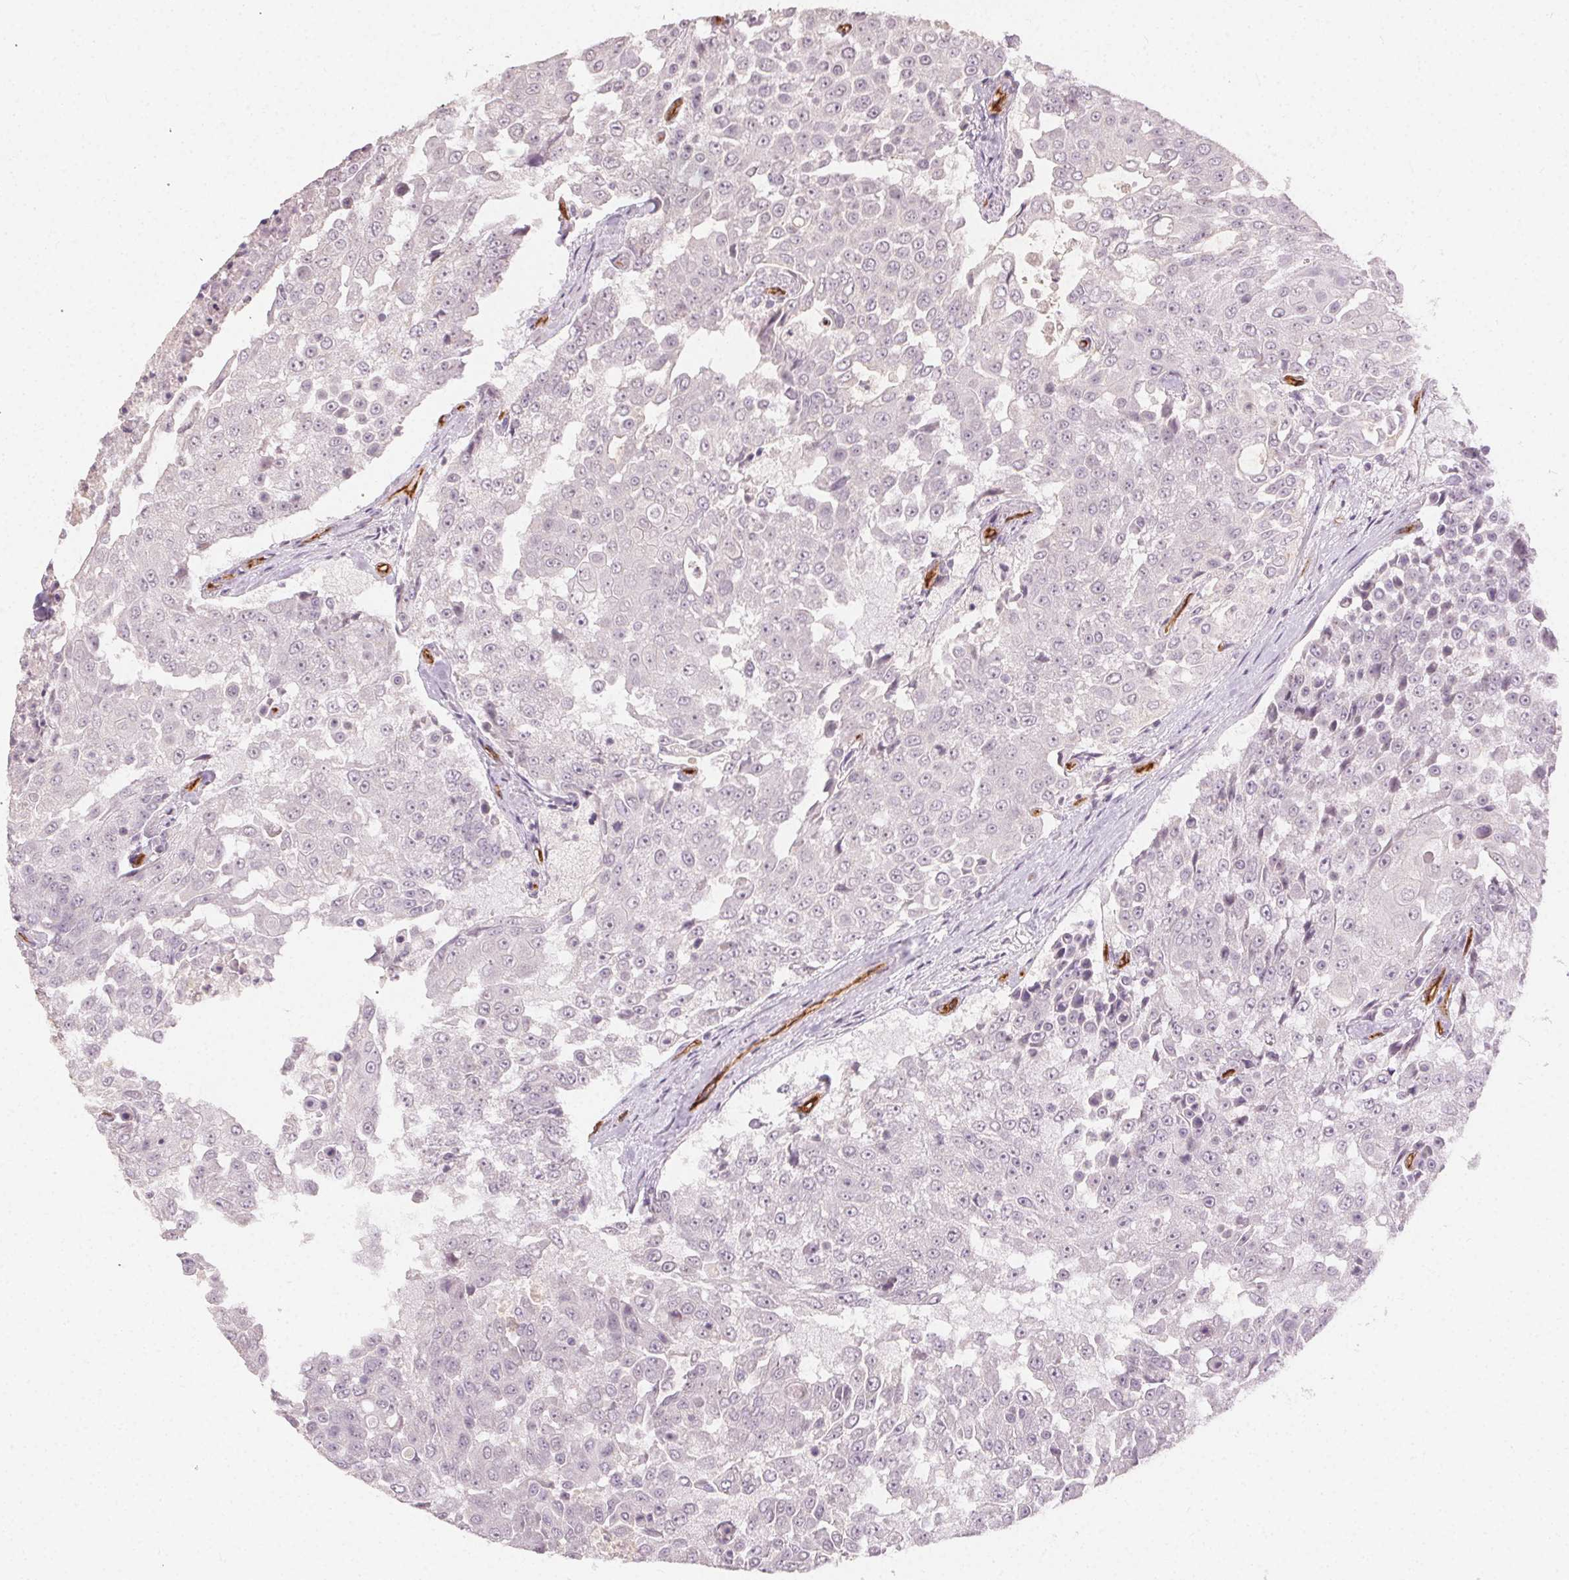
{"staining": {"intensity": "negative", "quantity": "none", "location": "none"}, "tissue": "urothelial cancer", "cell_type": "Tumor cells", "image_type": "cancer", "snomed": [{"axis": "morphology", "description": "Urothelial carcinoma, High grade"}, {"axis": "topography", "description": "Urinary bladder"}], "caption": "Immunohistochemistry of human urothelial carcinoma (high-grade) demonstrates no expression in tumor cells.", "gene": "PODXL", "patient": {"sex": "female", "age": 63}}